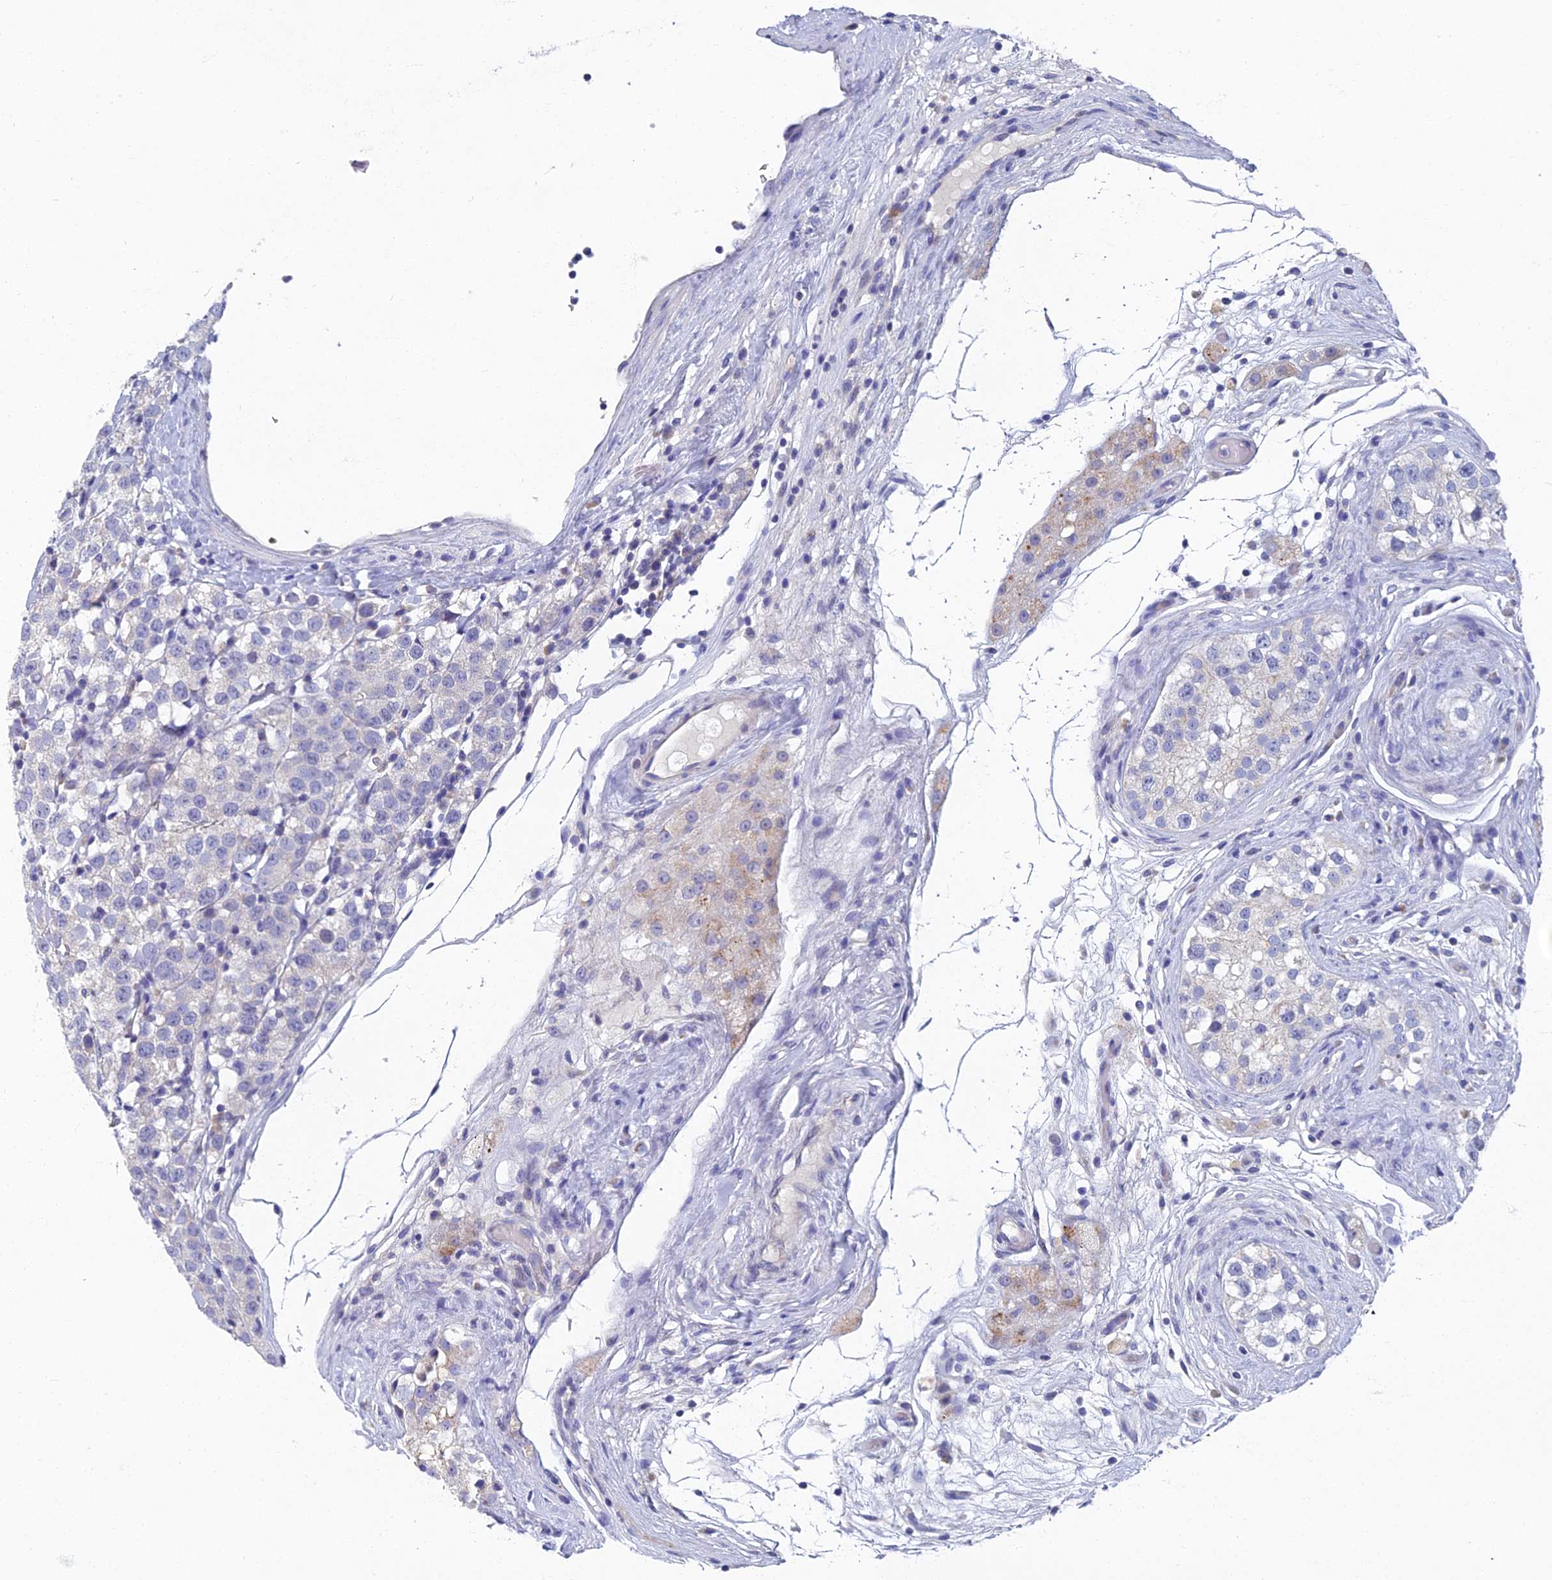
{"staining": {"intensity": "negative", "quantity": "none", "location": "none"}, "tissue": "testis cancer", "cell_type": "Tumor cells", "image_type": "cancer", "snomed": [{"axis": "morphology", "description": "Seminoma, NOS"}, {"axis": "topography", "description": "Testis"}], "caption": "Immunohistochemistry micrograph of human testis cancer stained for a protein (brown), which shows no positivity in tumor cells. (Brightfield microscopy of DAB immunohistochemistry (IHC) at high magnification).", "gene": "SPIN4", "patient": {"sex": "male", "age": 34}}